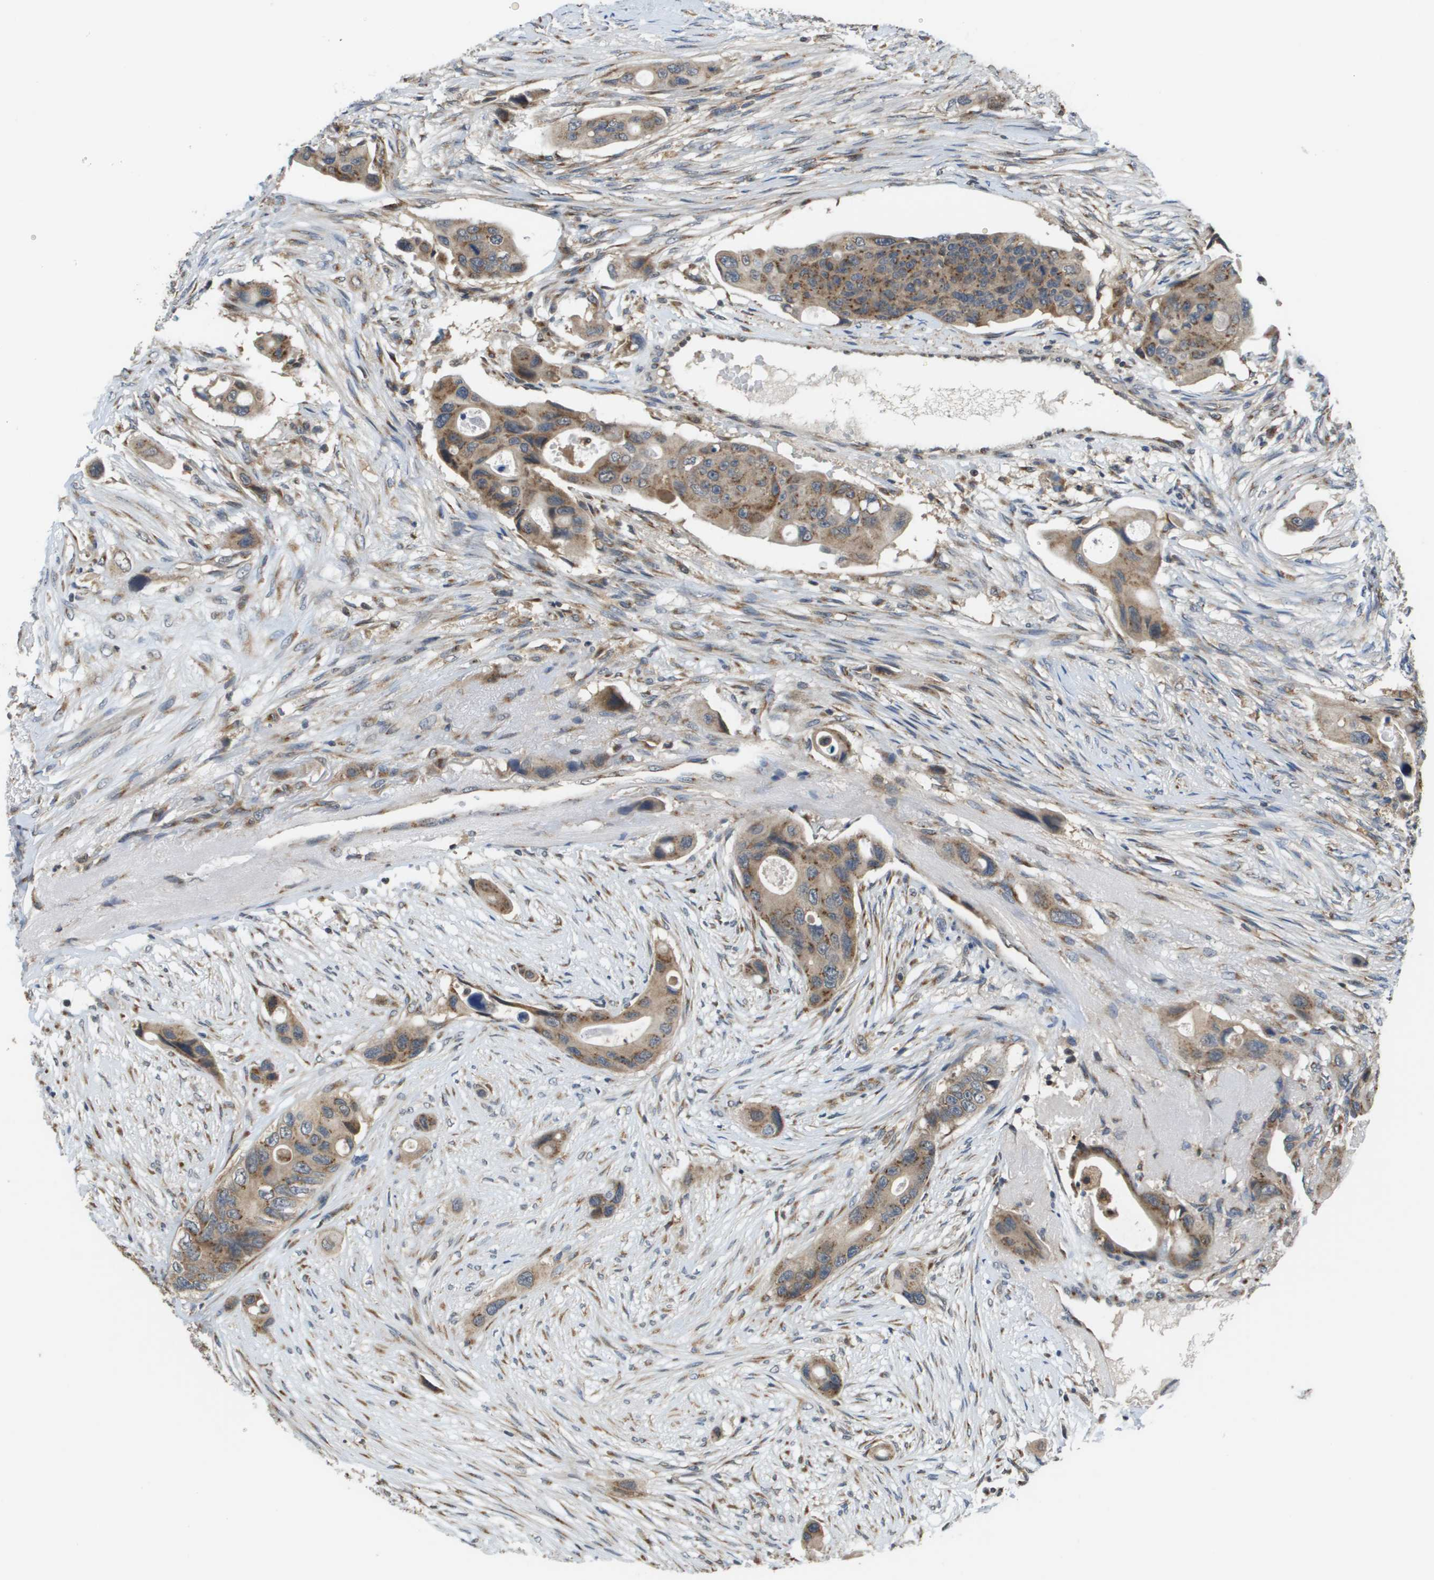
{"staining": {"intensity": "moderate", "quantity": ">75%", "location": "cytoplasmic/membranous"}, "tissue": "colorectal cancer", "cell_type": "Tumor cells", "image_type": "cancer", "snomed": [{"axis": "morphology", "description": "Adenocarcinoma, NOS"}, {"axis": "topography", "description": "Colon"}], "caption": "Protein staining of colorectal adenocarcinoma tissue reveals moderate cytoplasmic/membranous positivity in approximately >75% of tumor cells.", "gene": "PCK1", "patient": {"sex": "female", "age": 57}}